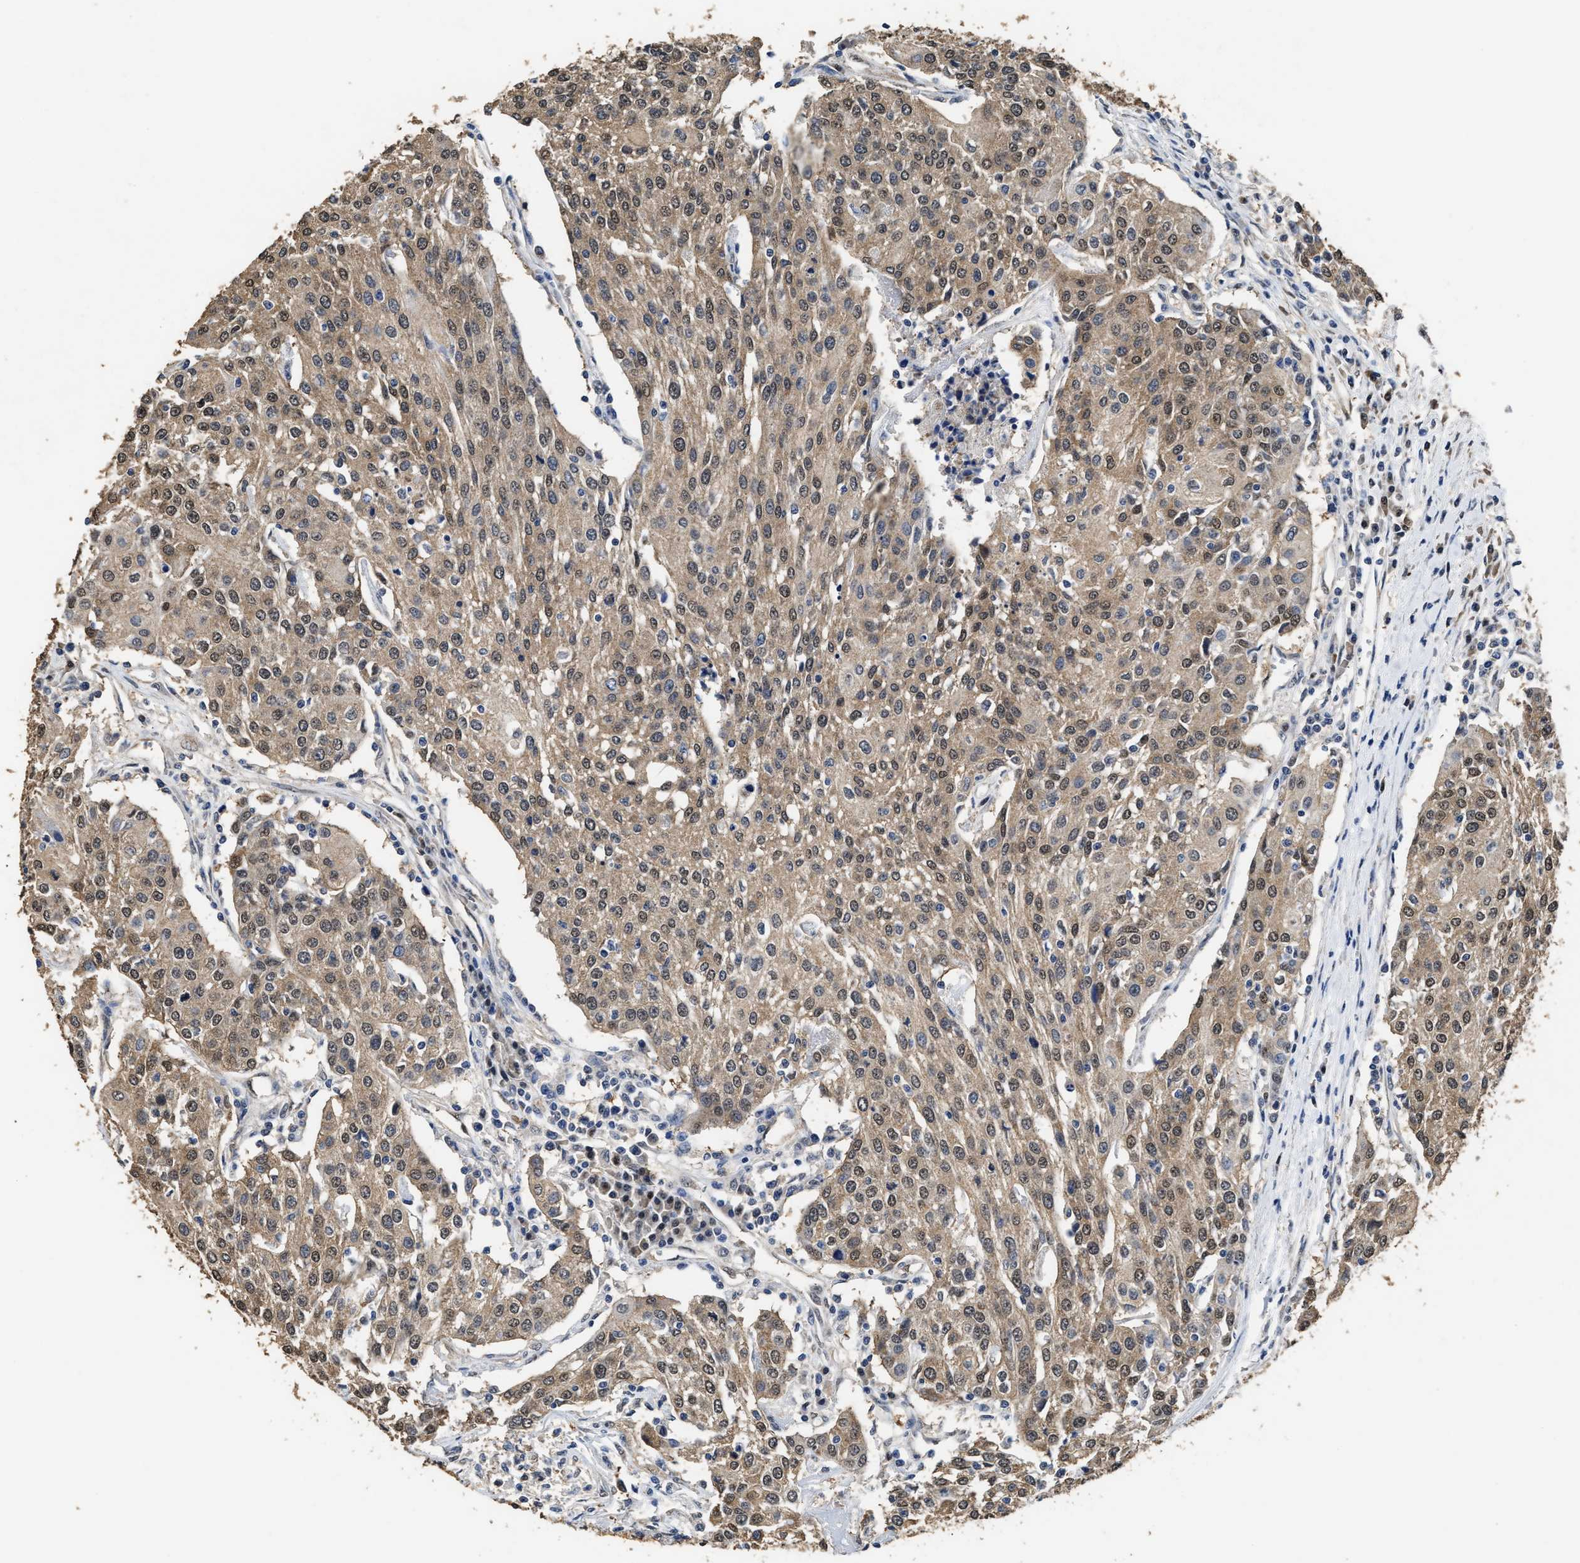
{"staining": {"intensity": "moderate", "quantity": ">75%", "location": "cytoplasmic/membranous,nuclear"}, "tissue": "urothelial cancer", "cell_type": "Tumor cells", "image_type": "cancer", "snomed": [{"axis": "morphology", "description": "Urothelial carcinoma, High grade"}, {"axis": "topography", "description": "Urinary bladder"}], "caption": "Urothelial cancer stained with DAB immunohistochemistry (IHC) shows medium levels of moderate cytoplasmic/membranous and nuclear expression in about >75% of tumor cells.", "gene": "YWHAE", "patient": {"sex": "female", "age": 85}}